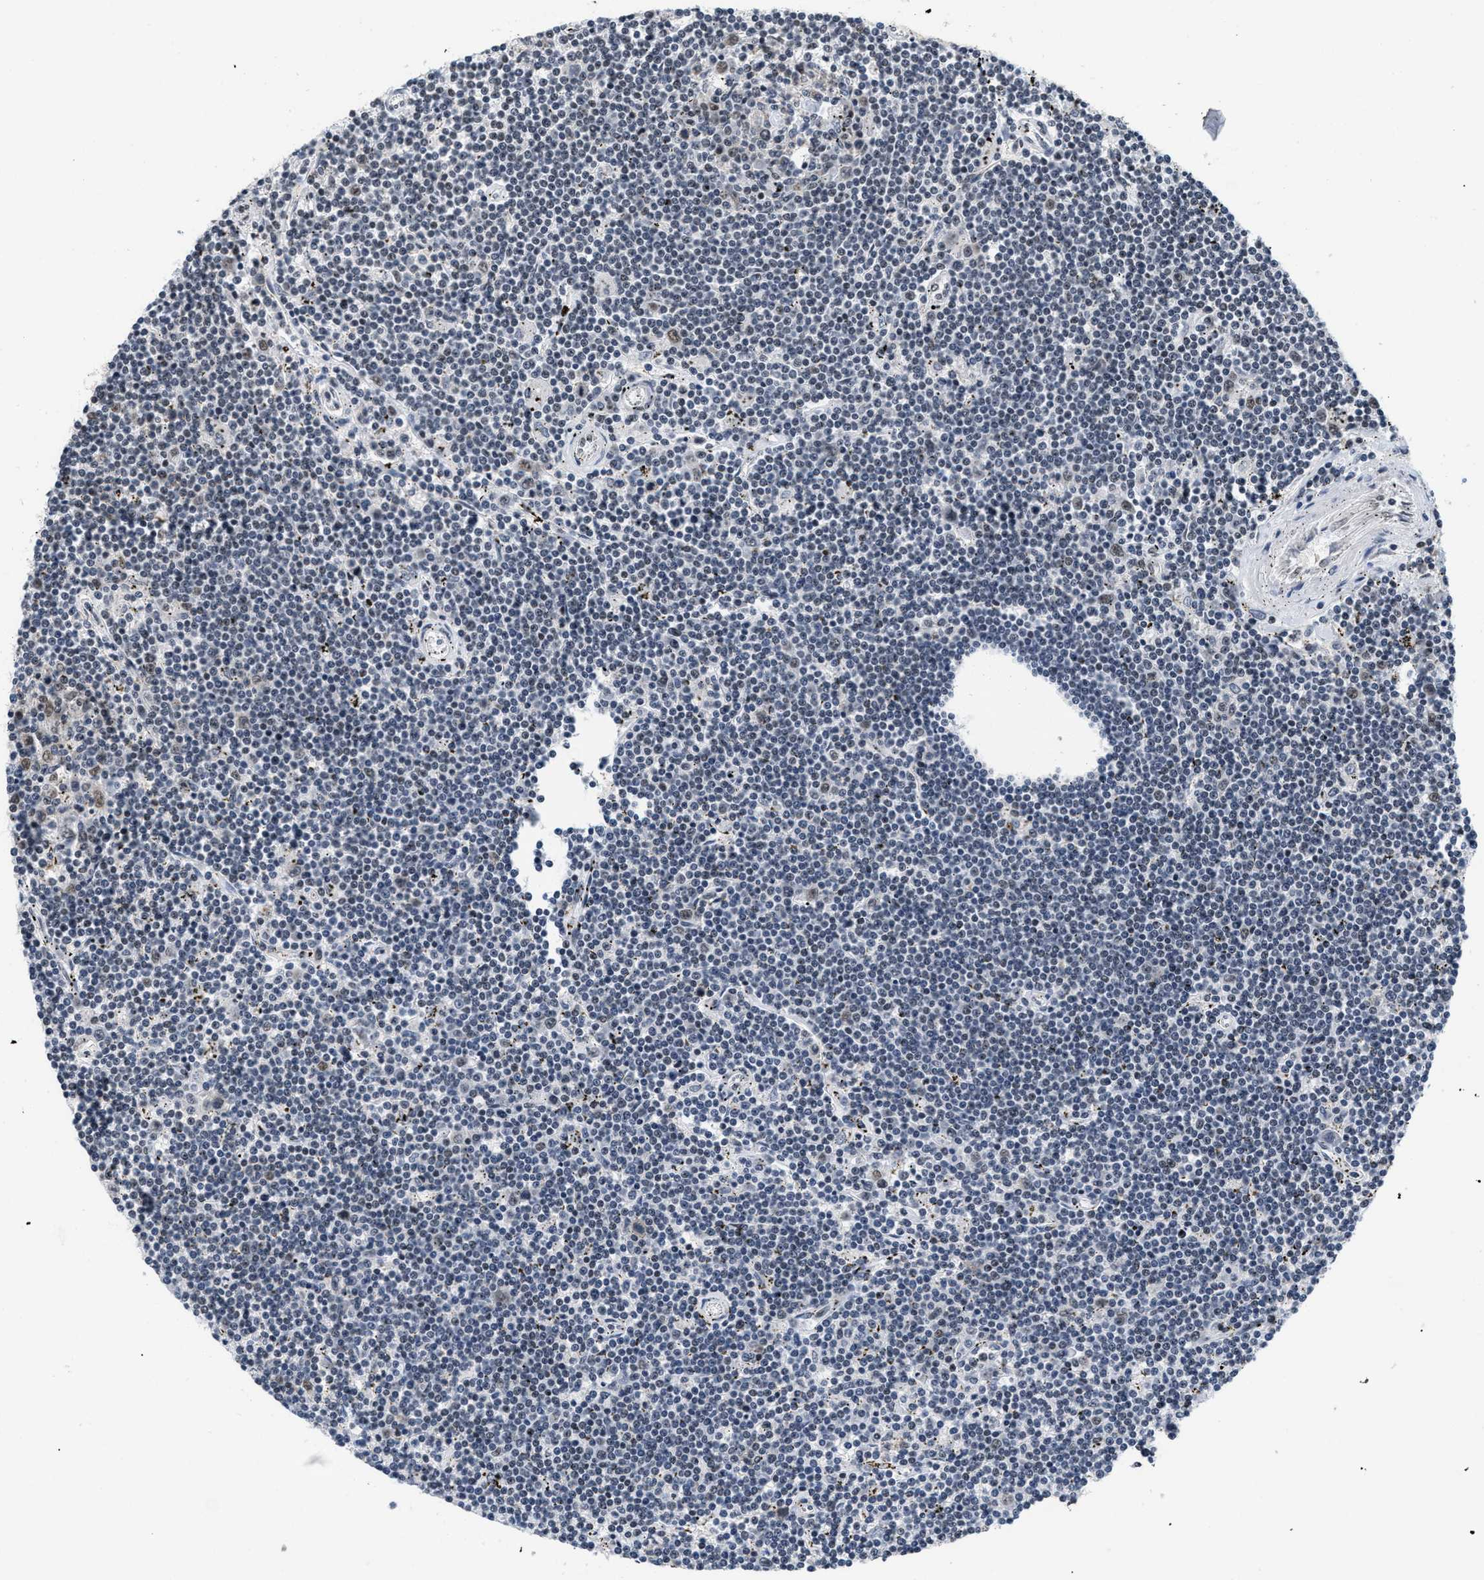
{"staining": {"intensity": "negative", "quantity": "none", "location": "none"}, "tissue": "lymphoma", "cell_type": "Tumor cells", "image_type": "cancer", "snomed": [{"axis": "morphology", "description": "Malignant lymphoma, non-Hodgkin's type, Low grade"}, {"axis": "topography", "description": "Spleen"}], "caption": "Tumor cells are negative for brown protein staining in low-grade malignant lymphoma, non-Hodgkin's type.", "gene": "RAF1", "patient": {"sex": "male", "age": 76}}